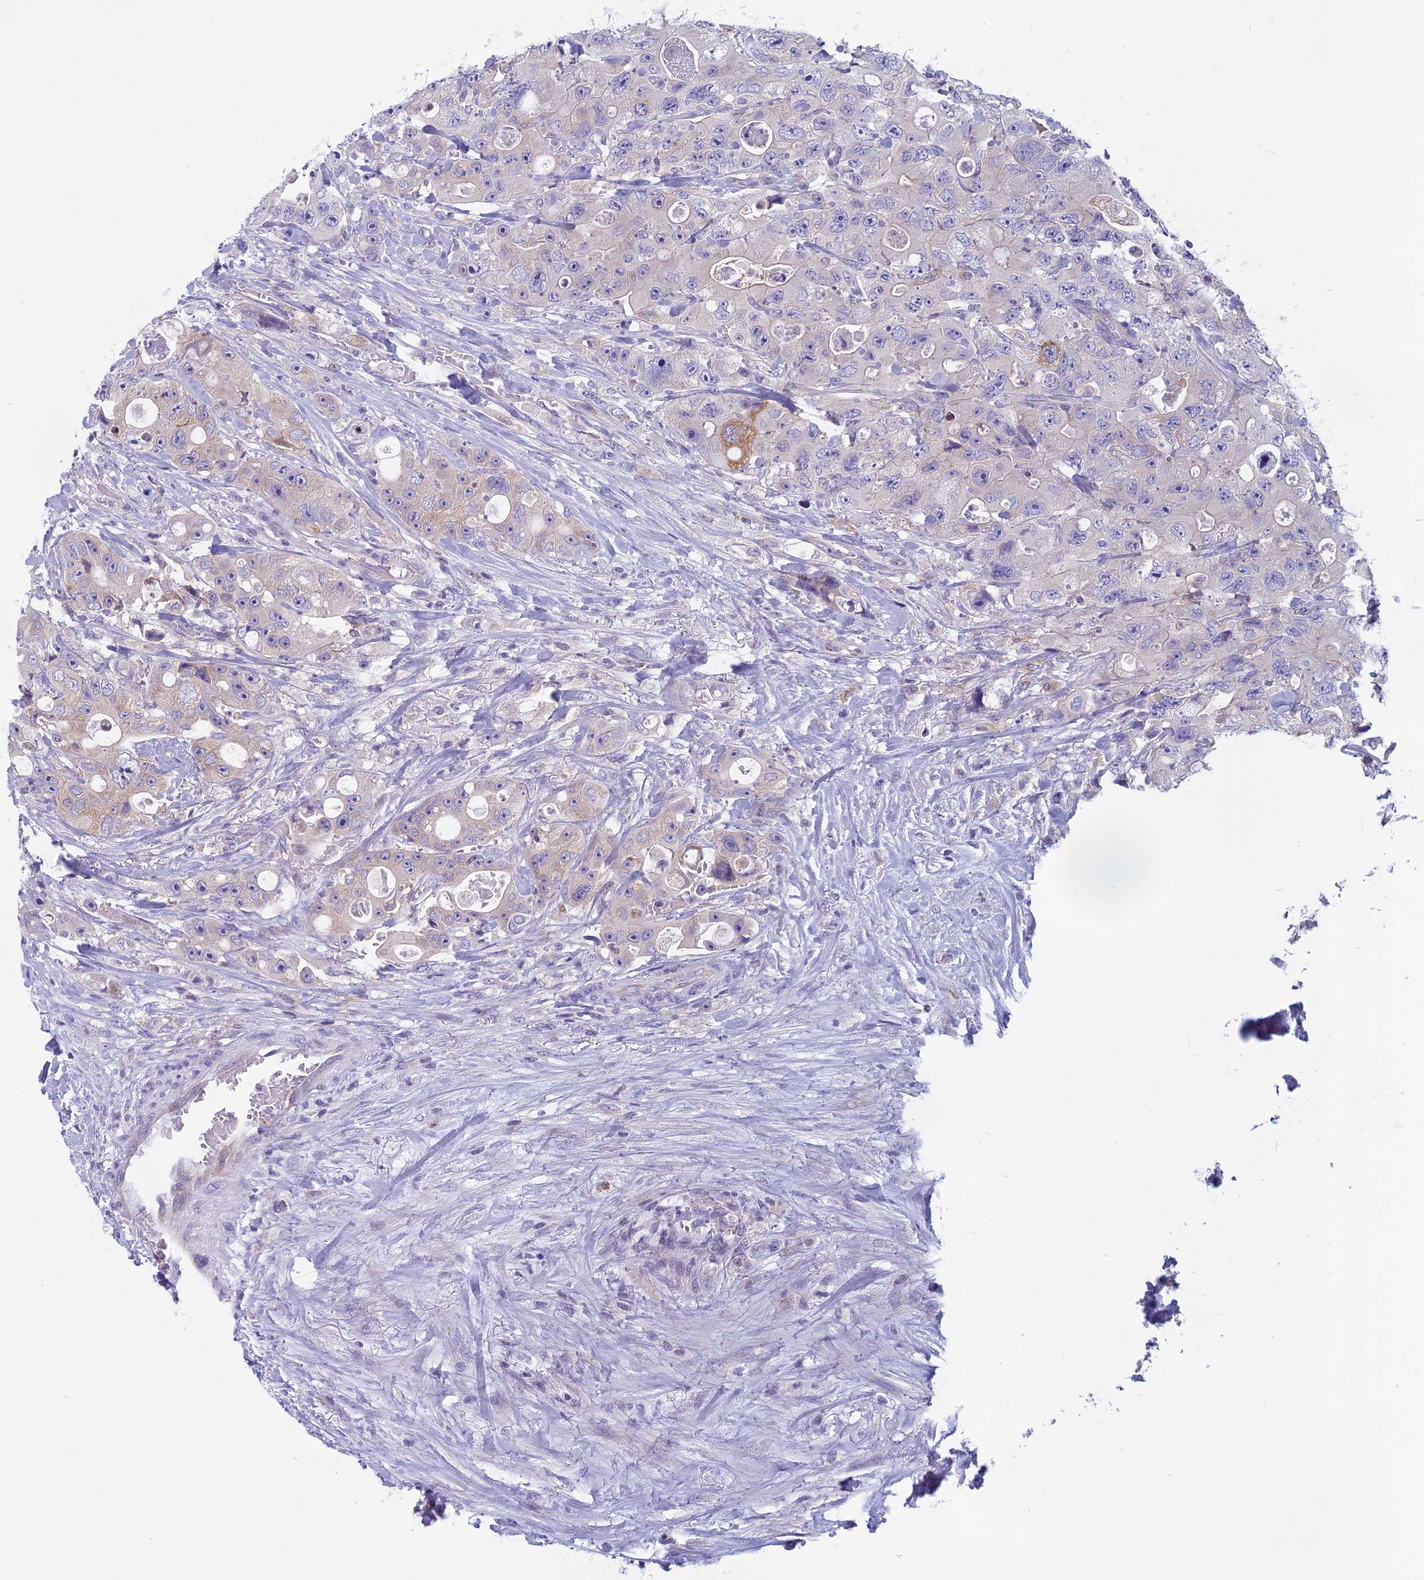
{"staining": {"intensity": "negative", "quantity": "none", "location": "none"}, "tissue": "colorectal cancer", "cell_type": "Tumor cells", "image_type": "cancer", "snomed": [{"axis": "morphology", "description": "Adenocarcinoma, NOS"}, {"axis": "topography", "description": "Colon"}], "caption": "Tumor cells are negative for brown protein staining in adenocarcinoma (colorectal). (DAB IHC with hematoxylin counter stain).", "gene": "ARHGEF37", "patient": {"sex": "female", "age": 46}}